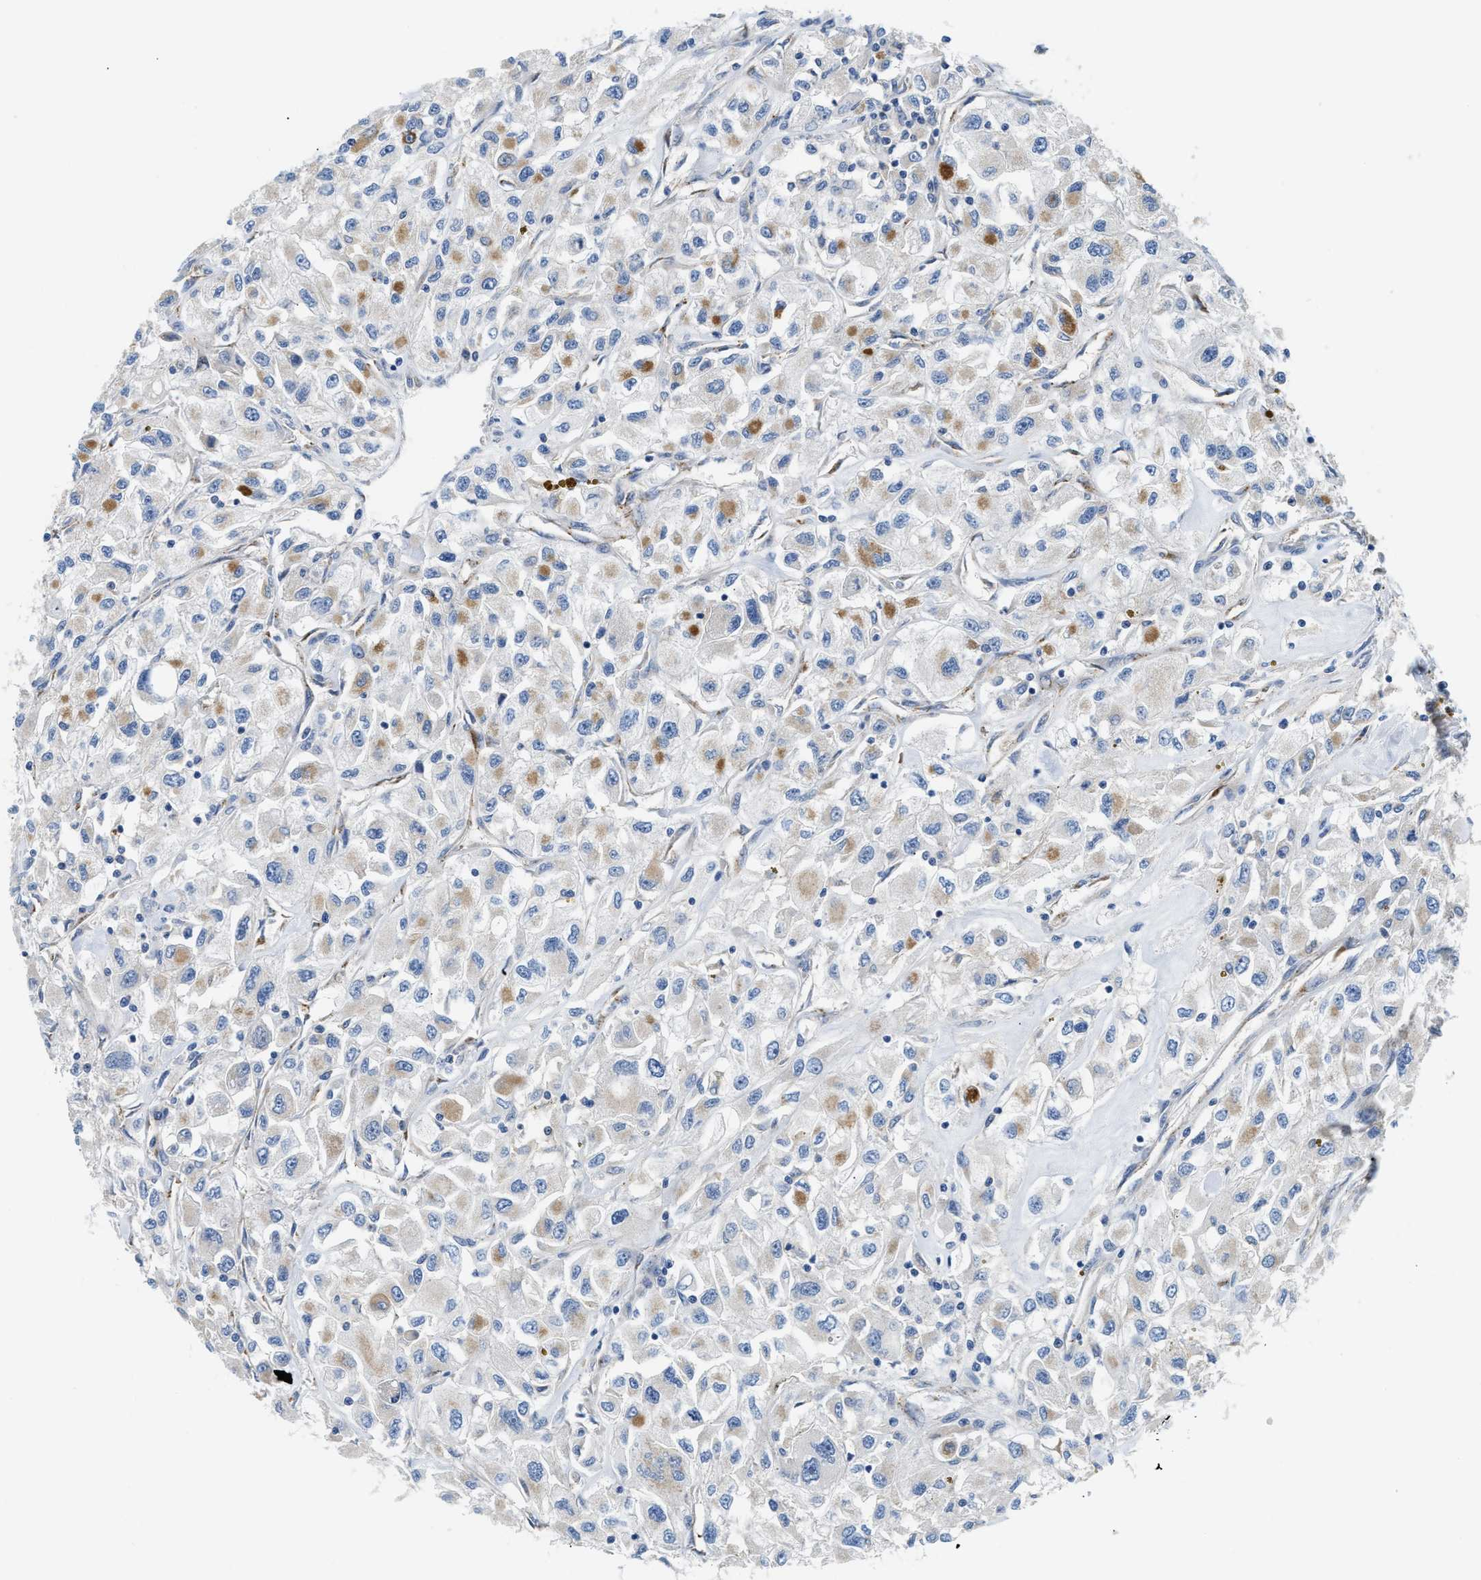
{"staining": {"intensity": "moderate", "quantity": "<25%", "location": "cytoplasmic/membranous"}, "tissue": "renal cancer", "cell_type": "Tumor cells", "image_type": "cancer", "snomed": [{"axis": "morphology", "description": "Adenocarcinoma, NOS"}, {"axis": "topography", "description": "Kidney"}], "caption": "IHC staining of renal adenocarcinoma, which exhibits low levels of moderate cytoplasmic/membranous expression in approximately <25% of tumor cells indicating moderate cytoplasmic/membranous protein positivity. The staining was performed using DAB (3,3'-diaminobenzidine) (brown) for protein detection and nuclei were counterstained in hematoxylin (blue).", "gene": "CCM2", "patient": {"sex": "female", "age": 52}}